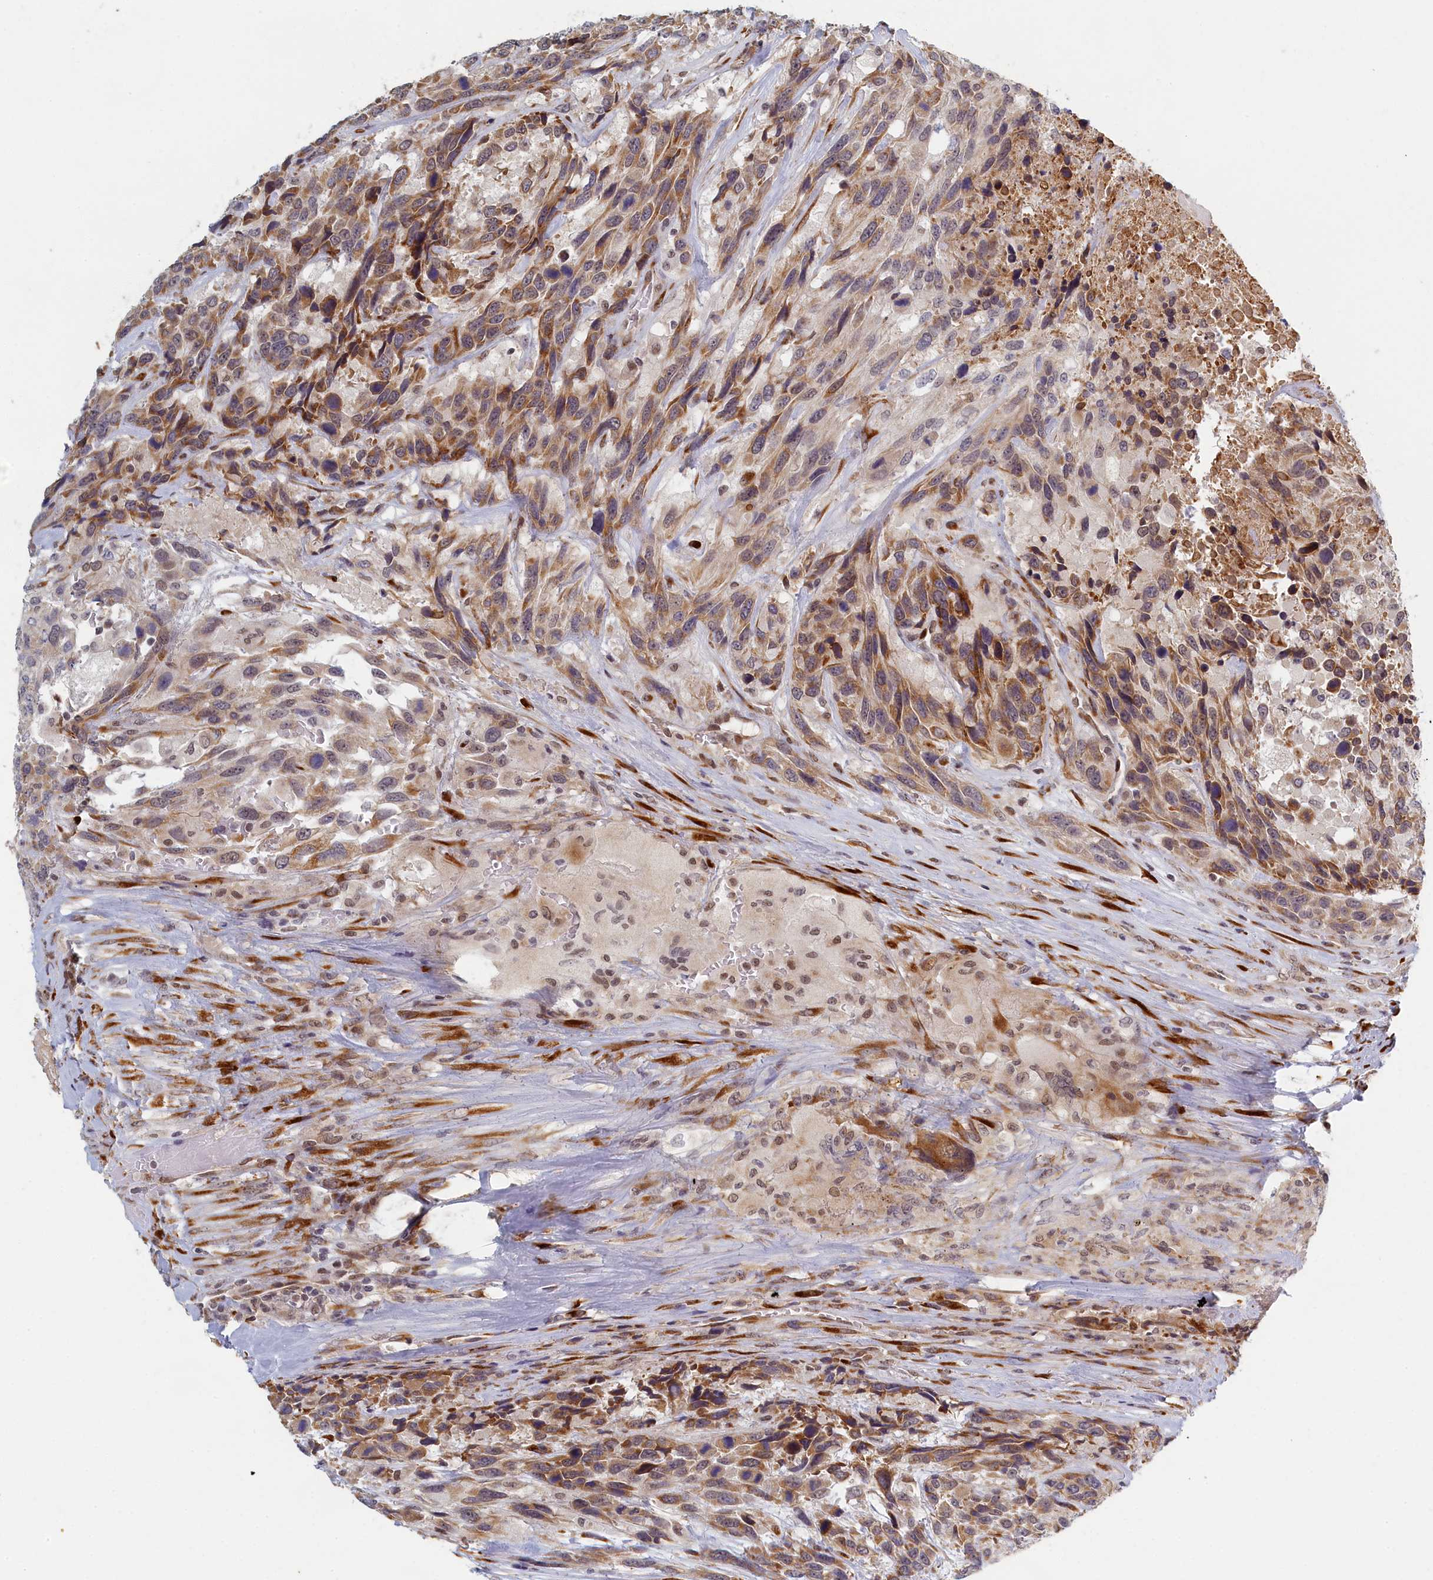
{"staining": {"intensity": "moderate", "quantity": ">75%", "location": "cytoplasmic/membranous"}, "tissue": "urothelial cancer", "cell_type": "Tumor cells", "image_type": "cancer", "snomed": [{"axis": "morphology", "description": "Urothelial carcinoma, High grade"}, {"axis": "topography", "description": "Urinary bladder"}], "caption": "Protein analysis of high-grade urothelial carcinoma tissue displays moderate cytoplasmic/membranous expression in approximately >75% of tumor cells.", "gene": "DNAJC17", "patient": {"sex": "female", "age": 70}}